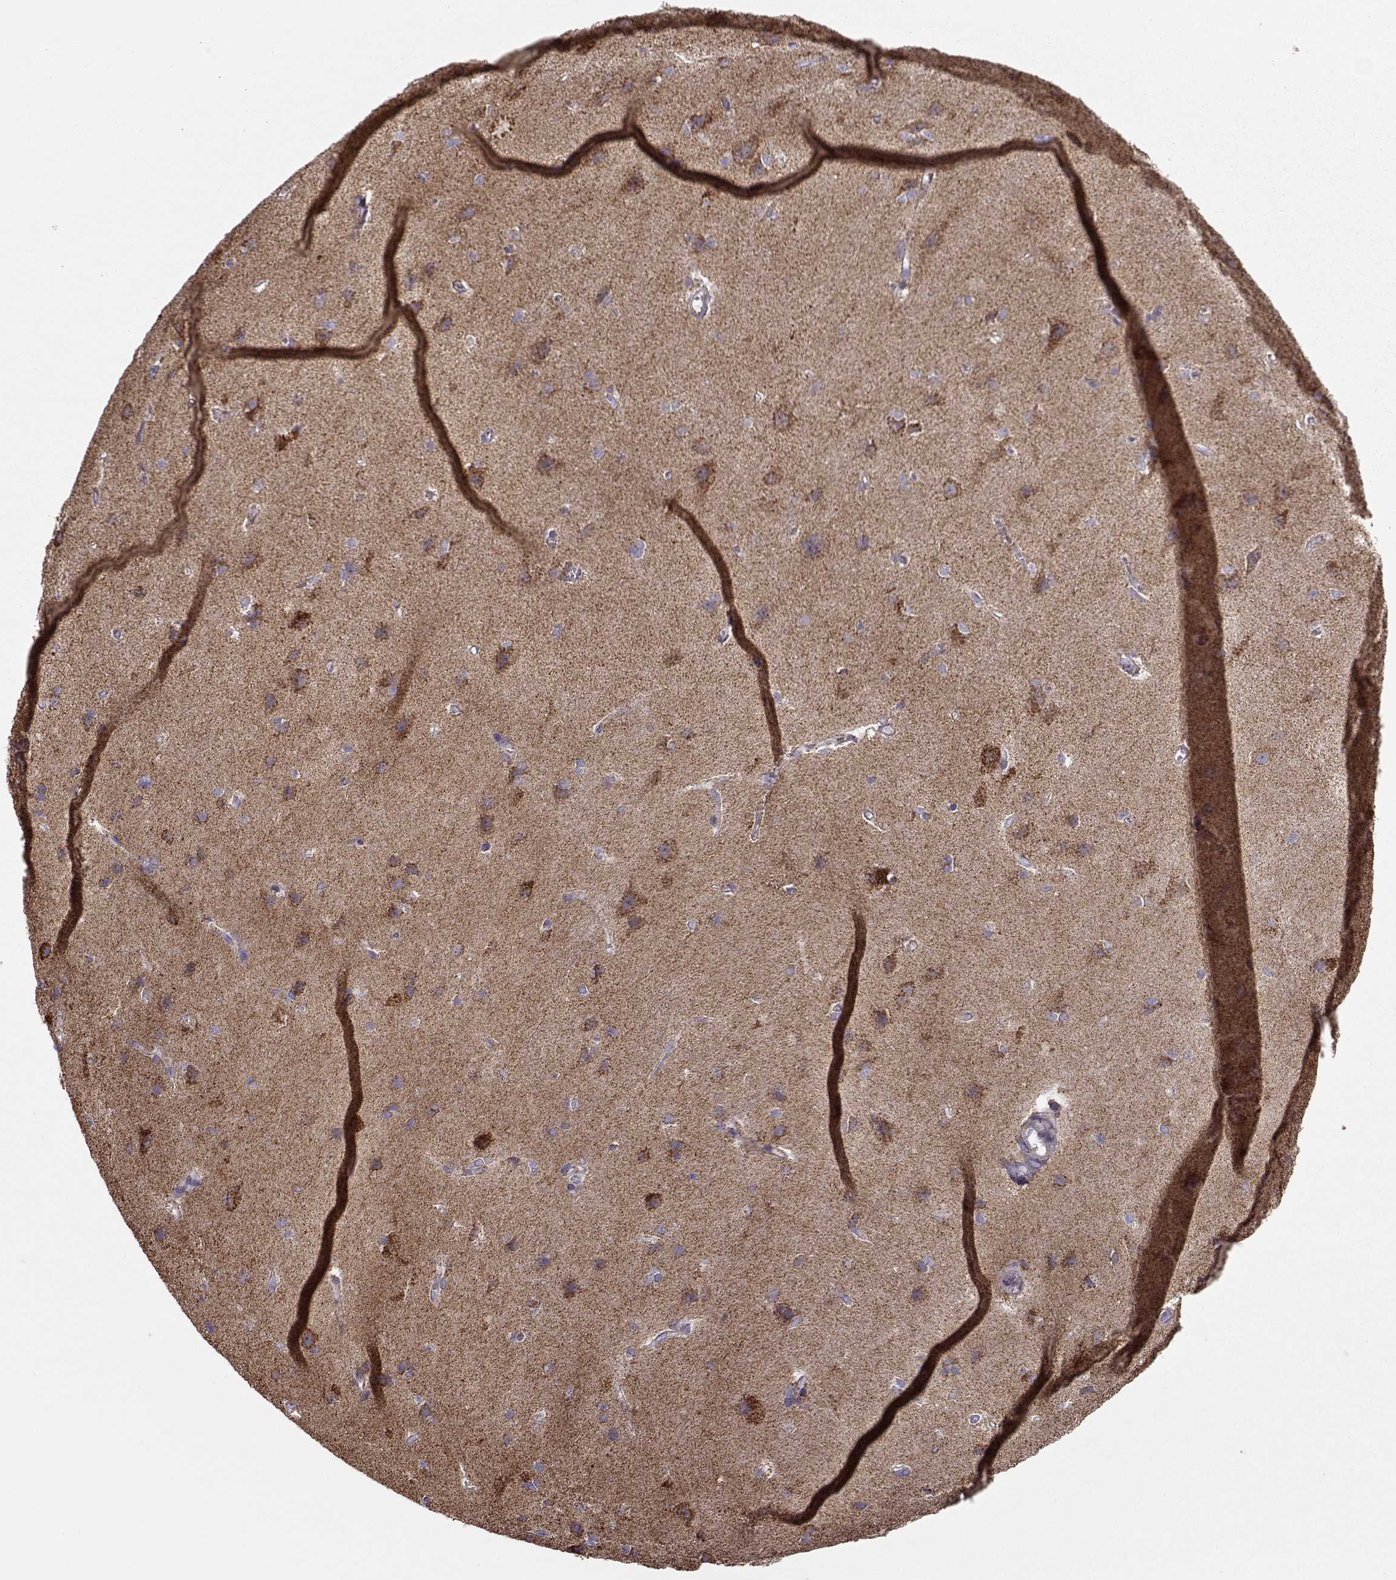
{"staining": {"intensity": "negative", "quantity": "none", "location": "none"}, "tissue": "cerebral cortex", "cell_type": "Endothelial cells", "image_type": "normal", "snomed": [{"axis": "morphology", "description": "Normal tissue, NOS"}, {"axis": "topography", "description": "Cerebral cortex"}], "caption": "DAB immunohistochemical staining of benign cerebral cortex reveals no significant staining in endothelial cells.", "gene": "NECAB3", "patient": {"sex": "male", "age": 37}}